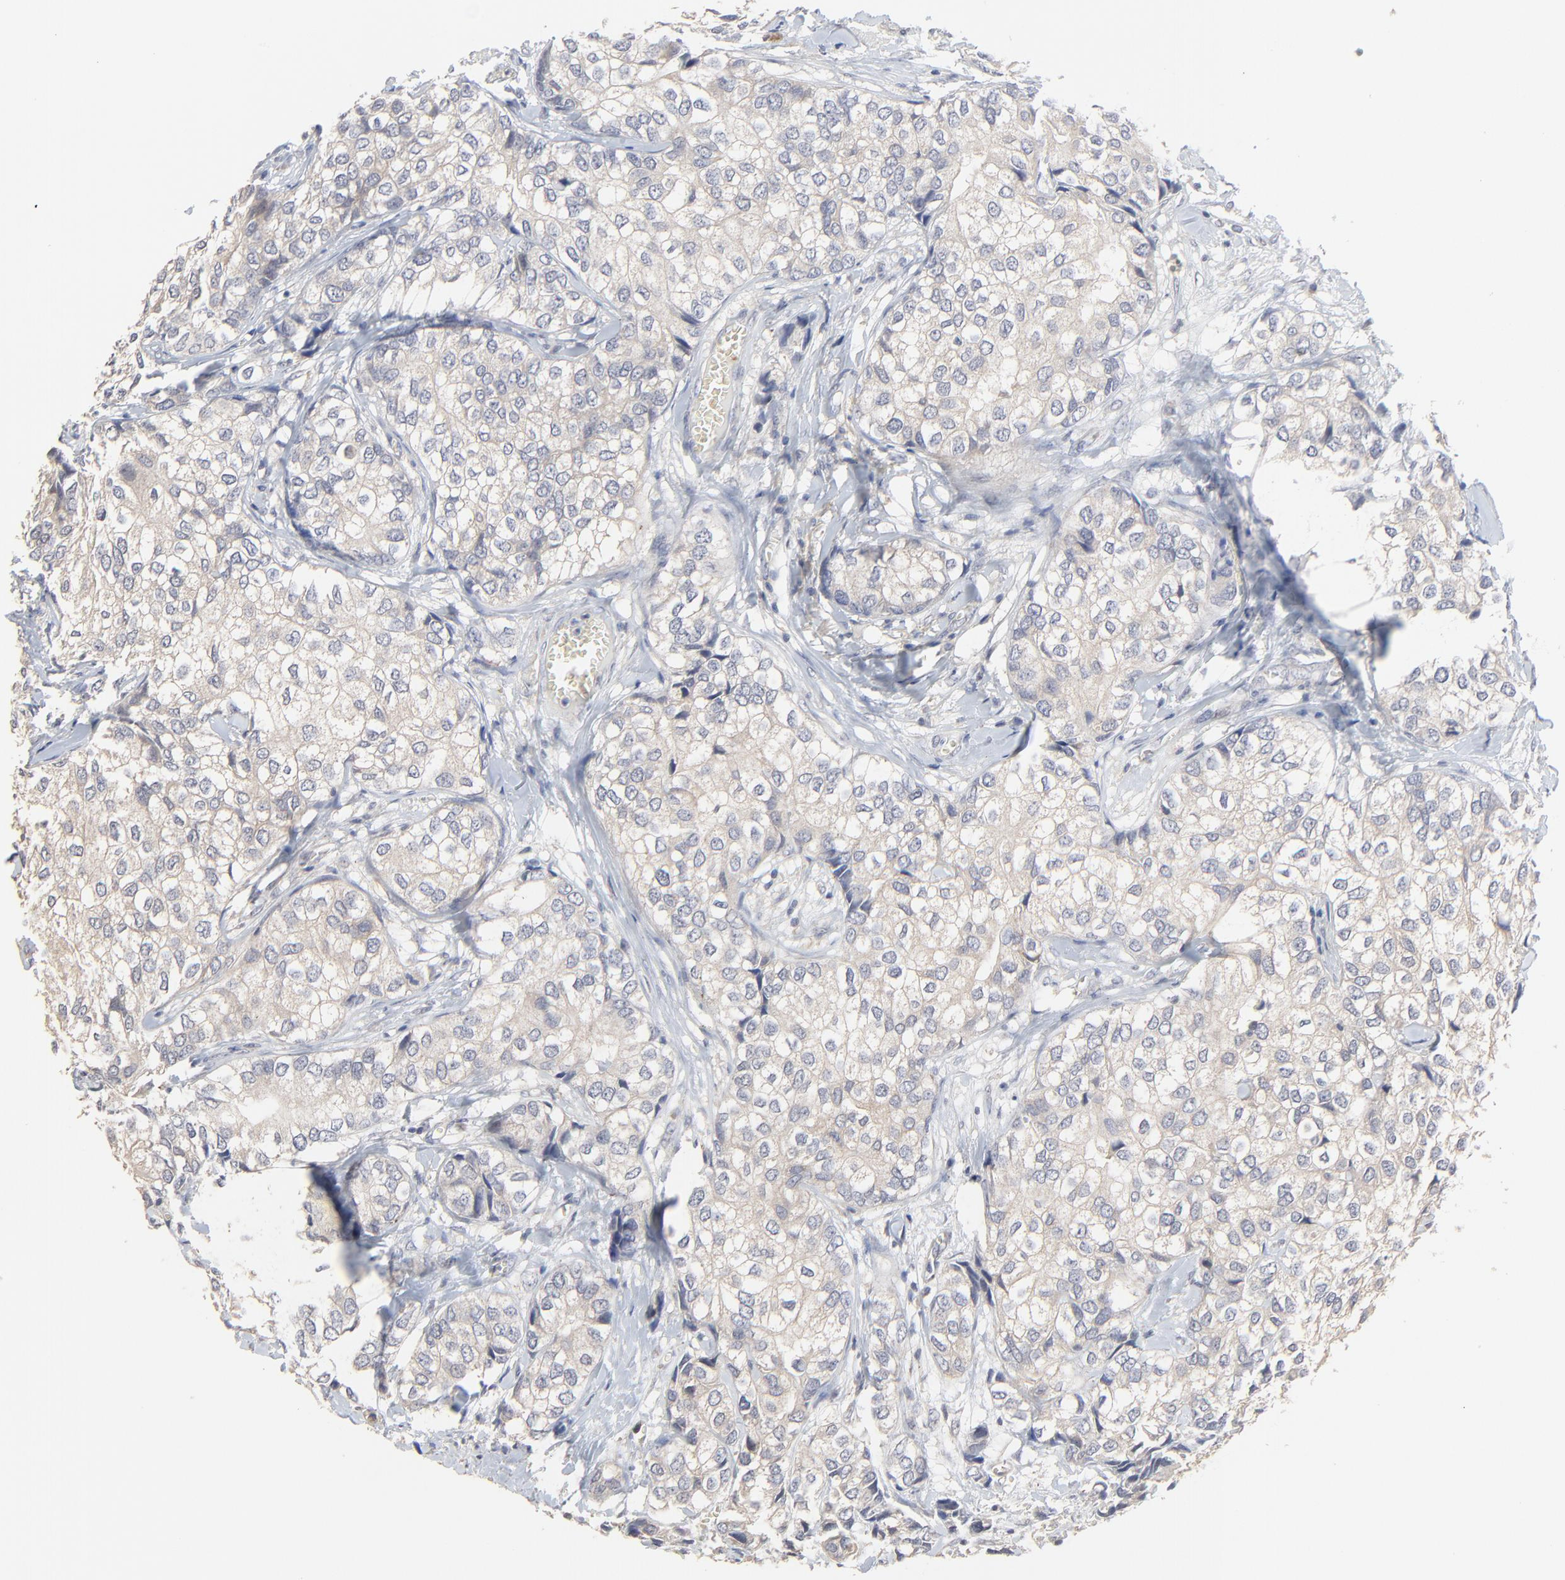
{"staining": {"intensity": "weak", "quantity": ">75%", "location": "cytoplasmic/membranous"}, "tissue": "breast cancer", "cell_type": "Tumor cells", "image_type": "cancer", "snomed": [{"axis": "morphology", "description": "Duct carcinoma"}, {"axis": "topography", "description": "Breast"}], "caption": "Immunohistochemistry (DAB (3,3'-diaminobenzidine)) staining of breast intraductal carcinoma shows weak cytoplasmic/membranous protein staining in about >75% of tumor cells.", "gene": "FANCB", "patient": {"sex": "female", "age": 68}}